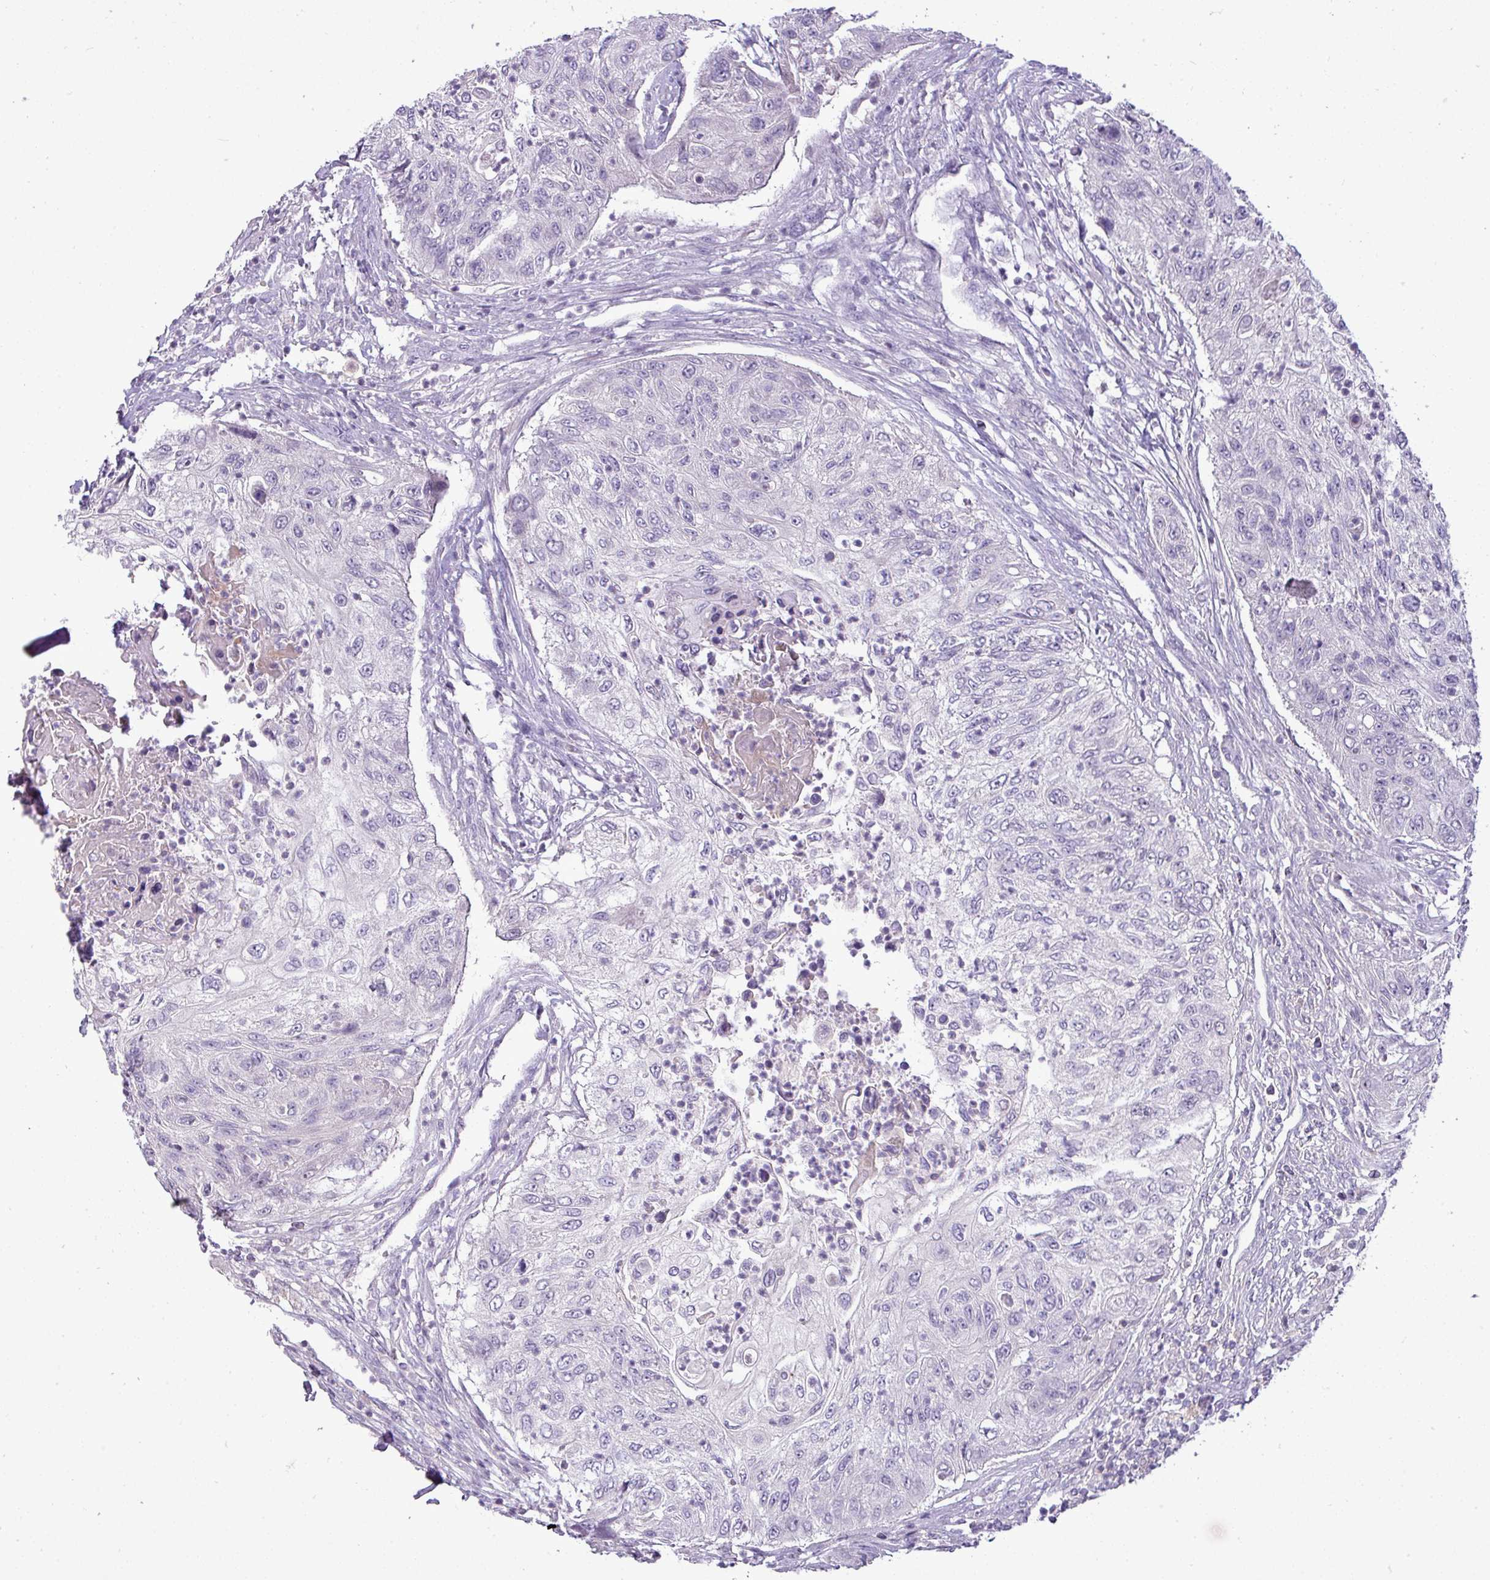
{"staining": {"intensity": "negative", "quantity": "none", "location": "none"}, "tissue": "urothelial cancer", "cell_type": "Tumor cells", "image_type": "cancer", "snomed": [{"axis": "morphology", "description": "Urothelial carcinoma, High grade"}, {"axis": "topography", "description": "Urinary bladder"}], "caption": "The photomicrograph shows no significant positivity in tumor cells of high-grade urothelial carcinoma.", "gene": "APOM", "patient": {"sex": "female", "age": 60}}